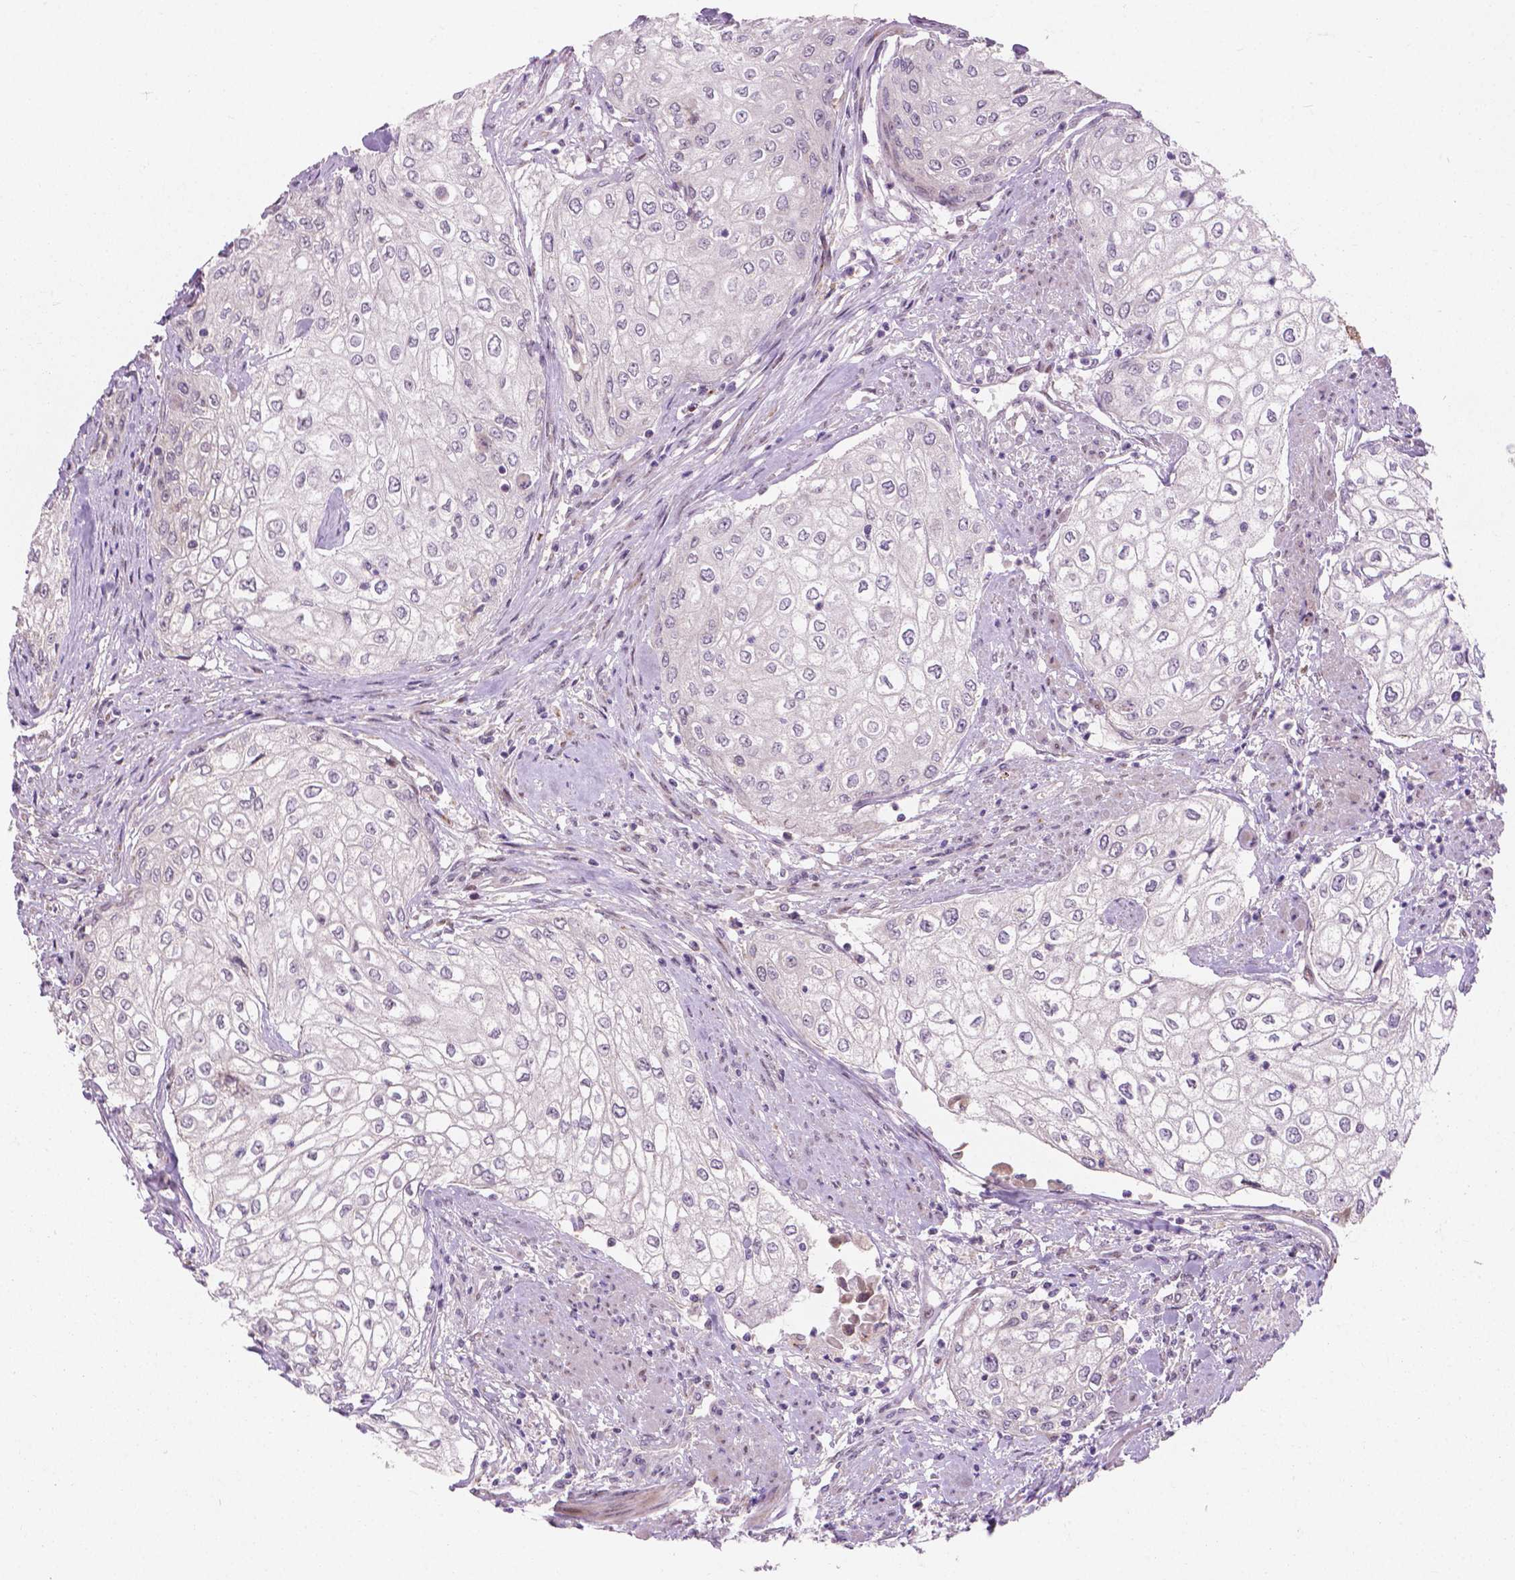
{"staining": {"intensity": "negative", "quantity": "none", "location": "none"}, "tissue": "urothelial cancer", "cell_type": "Tumor cells", "image_type": "cancer", "snomed": [{"axis": "morphology", "description": "Urothelial carcinoma, High grade"}, {"axis": "topography", "description": "Urinary bladder"}], "caption": "This is an immunohistochemistry histopathology image of human high-grade urothelial carcinoma. There is no expression in tumor cells.", "gene": "MYH14", "patient": {"sex": "male", "age": 62}}